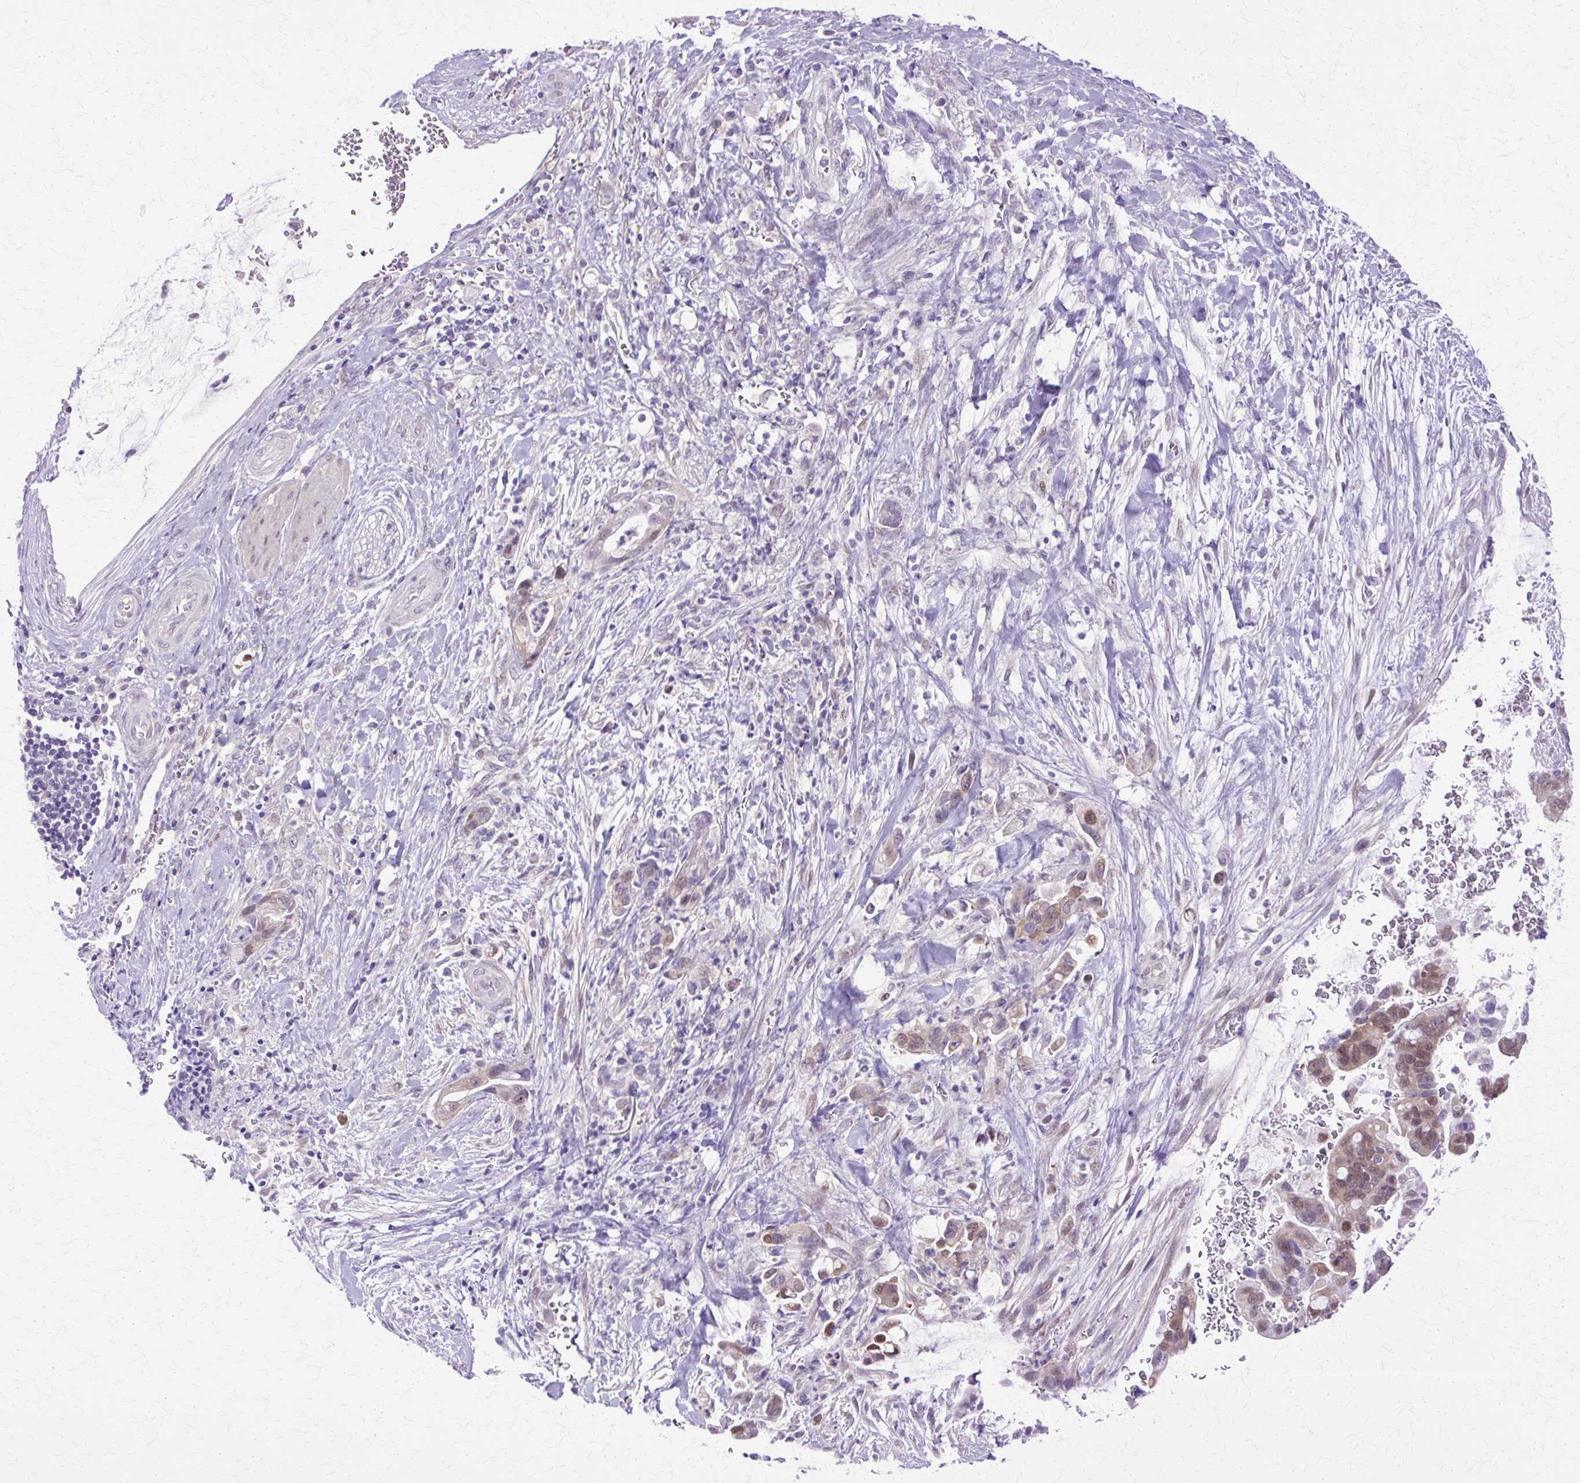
{"staining": {"intensity": "moderate", "quantity": "<25%", "location": "nuclear"}, "tissue": "pancreatic cancer", "cell_type": "Tumor cells", "image_type": "cancer", "snomed": [{"axis": "morphology", "description": "Adenocarcinoma, NOS"}, {"axis": "topography", "description": "Pancreas"}], "caption": "Human pancreatic adenocarcinoma stained with a brown dye shows moderate nuclear positive staining in approximately <25% of tumor cells.", "gene": "HSPA8", "patient": {"sex": "male", "age": 75}}